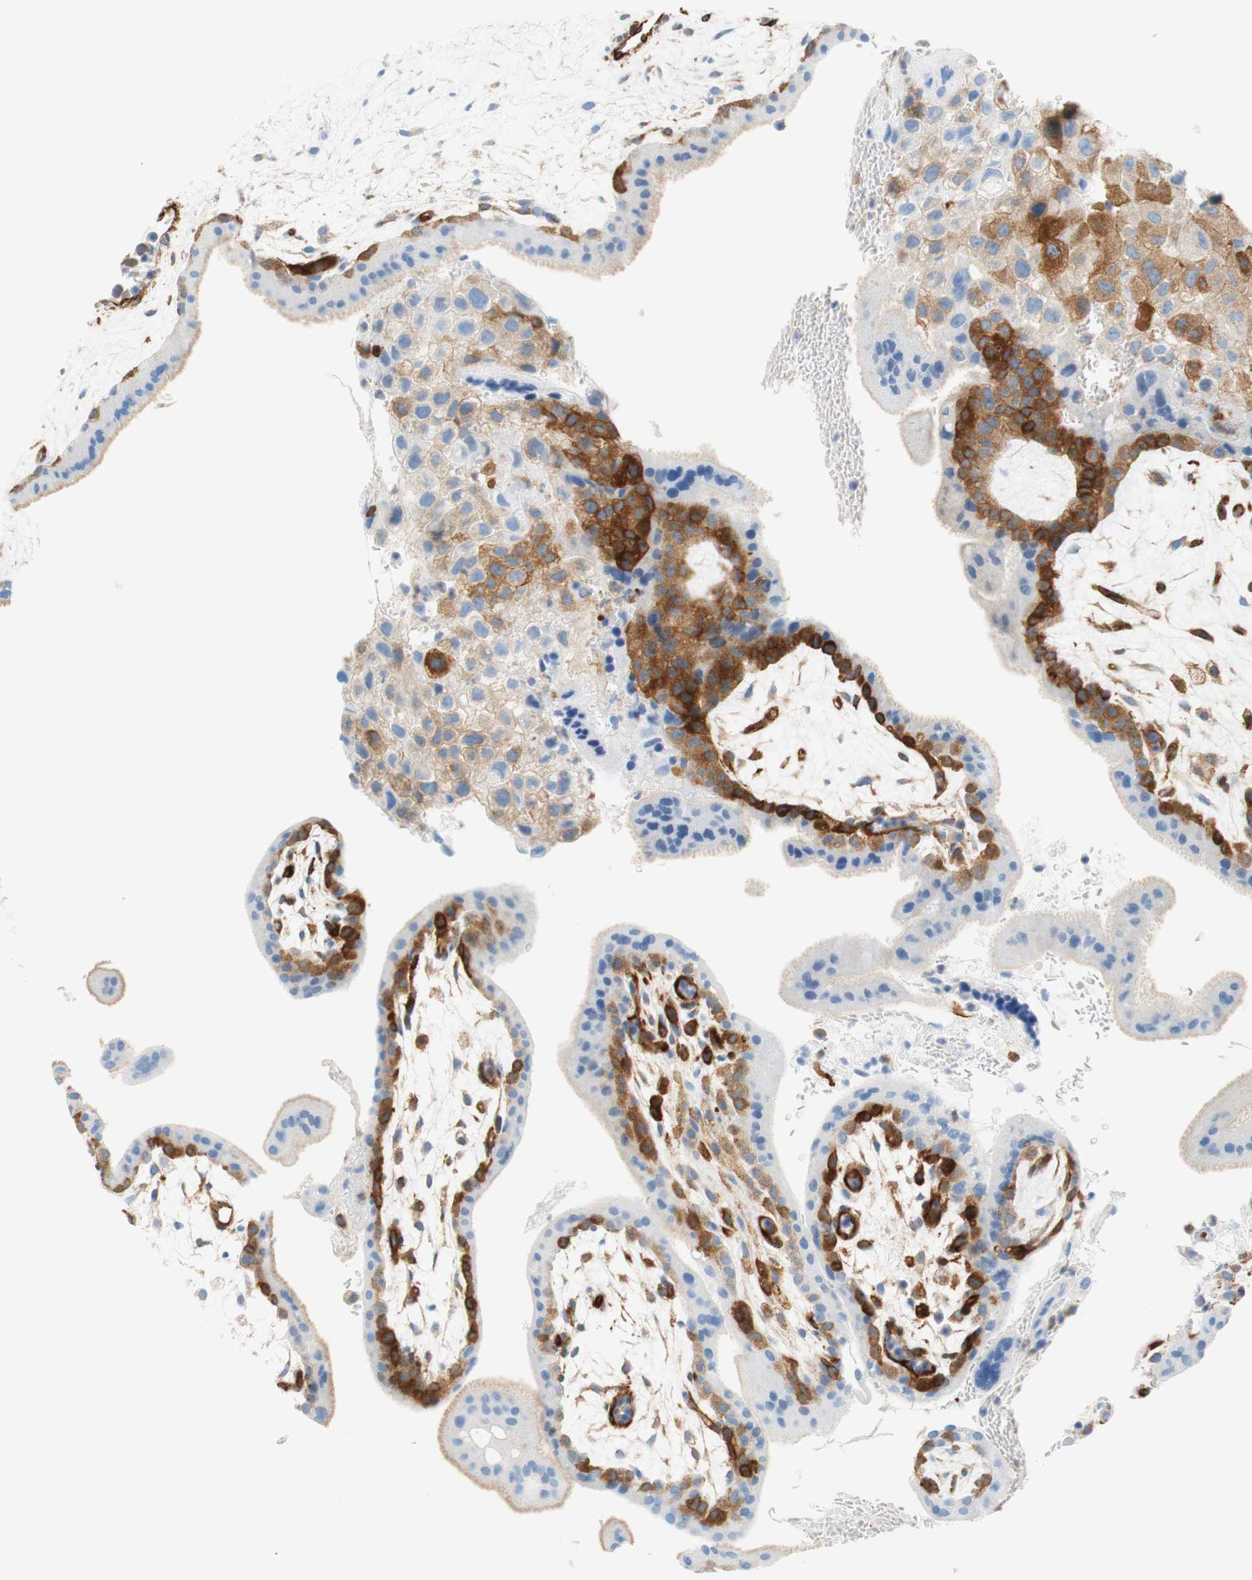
{"staining": {"intensity": "strong", "quantity": "25%-75%", "location": "cytoplasmic/membranous"}, "tissue": "placenta", "cell_type": "Trophoblastic cells", "image_type": "normal", "snomed": [{"axis": "morphology", "description": "Normal tissue, NOS"}, {"axis": "topography", "description": "Placenta"}], "caption": "Immunohistochemistry staining of benign placenta, which demonstrates high levels of strong cytoplasmic/membranous staining in about 25%-75% of trophoblastic cells indicating strong cytoplasmic/membranous protein expression. The staining was performed using DAB (3,3'-diaminobenzidine) (brown) for protein detection and nuclei were counterstained in hematoxylin (blue).", "gene": "STMN1", "patient": {"sex": "female", "age": 35}}